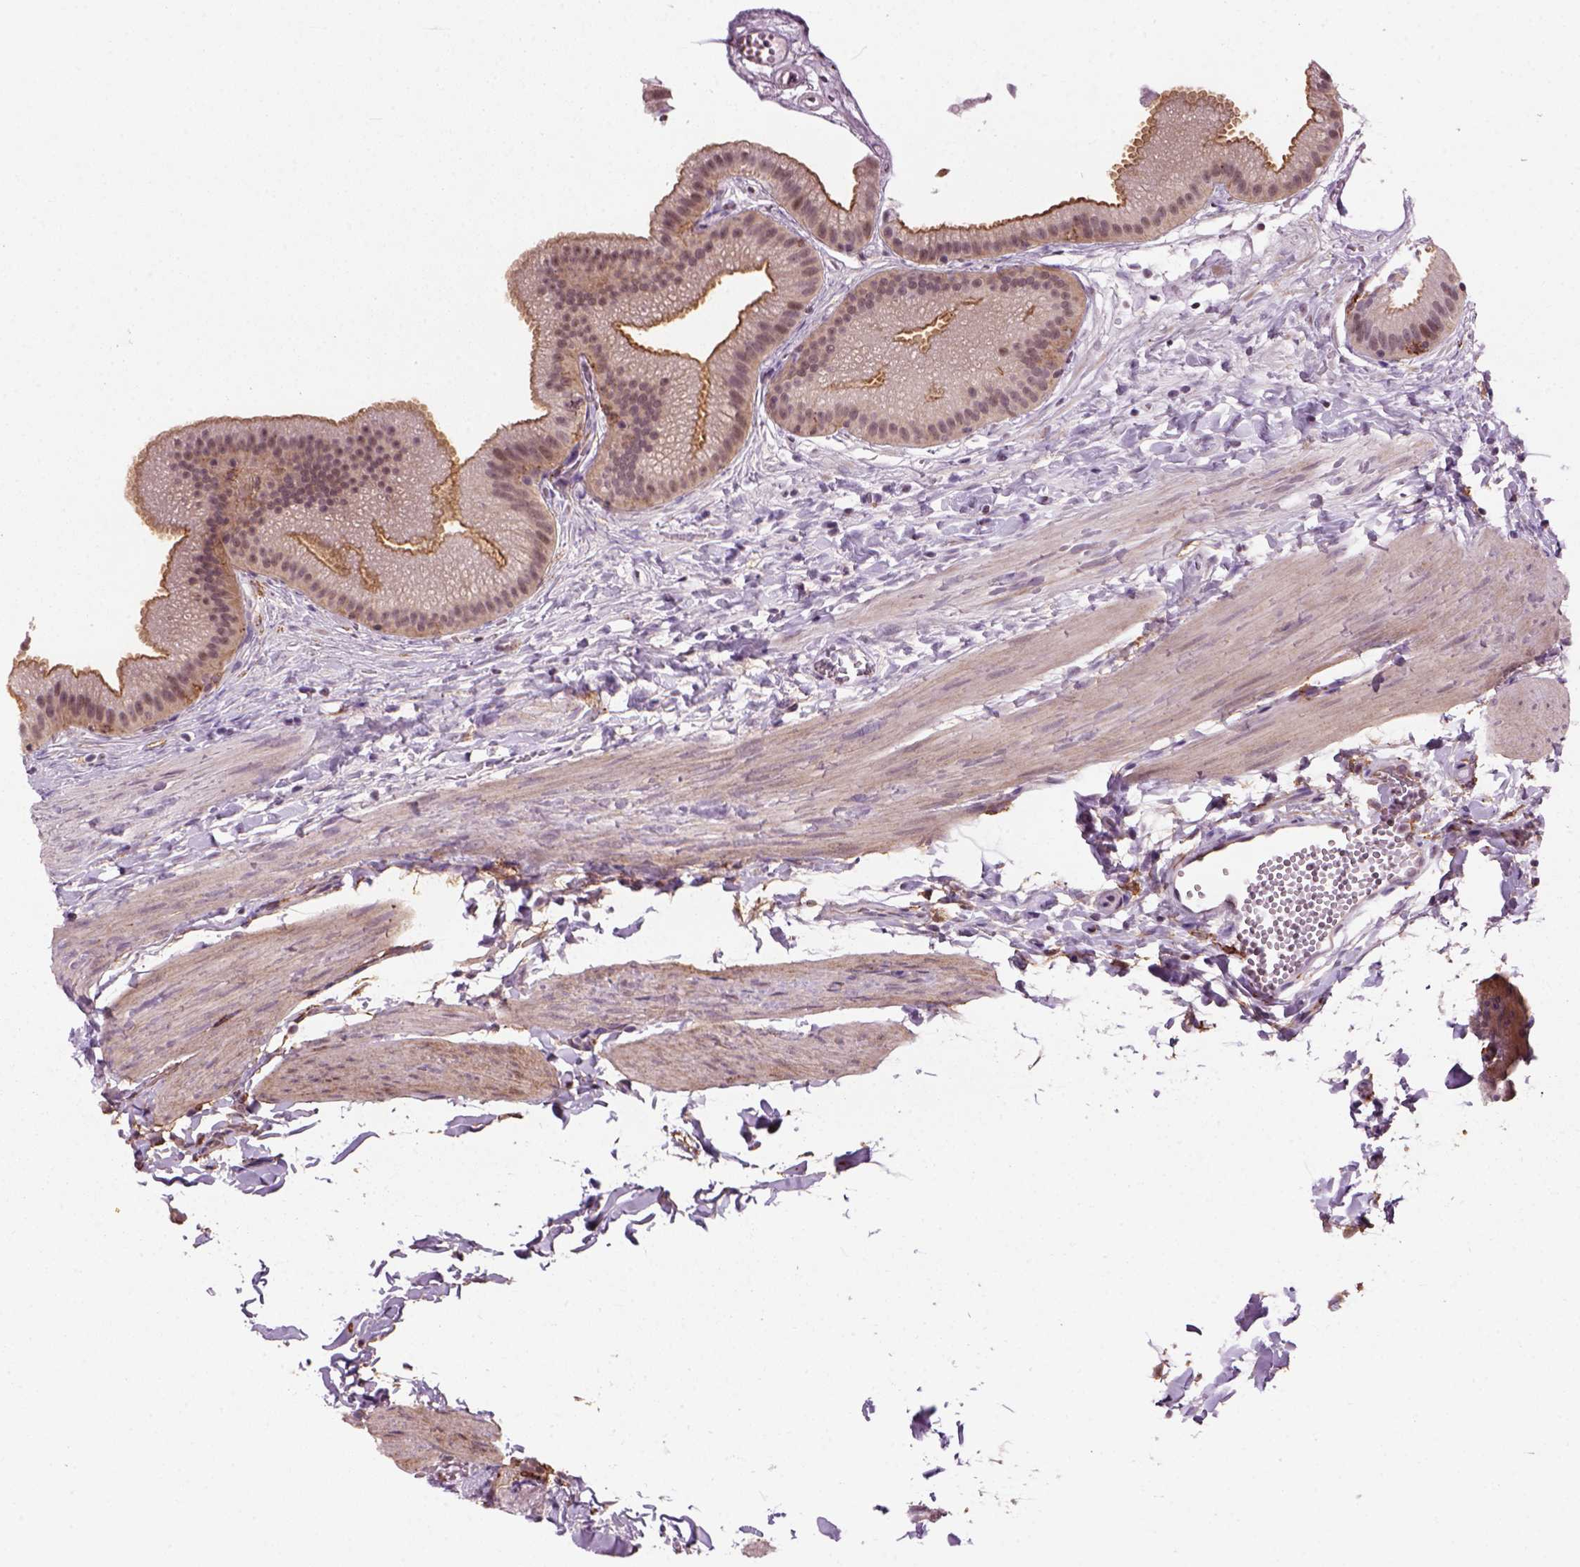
{"staining": {"intensity": "moderate", "quantity": ">75%", "location": "cytoplasmic/membranous"}, "tissue": "gallbladder", "cell_type": "Glandular cells", "image_type": "normal", "snomed": [{"axis": "morphology", "description": "Normal tissue, NOS"}, {"axis": "topography", "description": "Gallbladder"}], "caption": "The image displays staining of benign gallbladder, revealing moderate cytoplasmic/membranous protein staining (brown color) within glandular cells.", "gene": "MARCKS", "patient": {"sex": "female", "age": 63}}